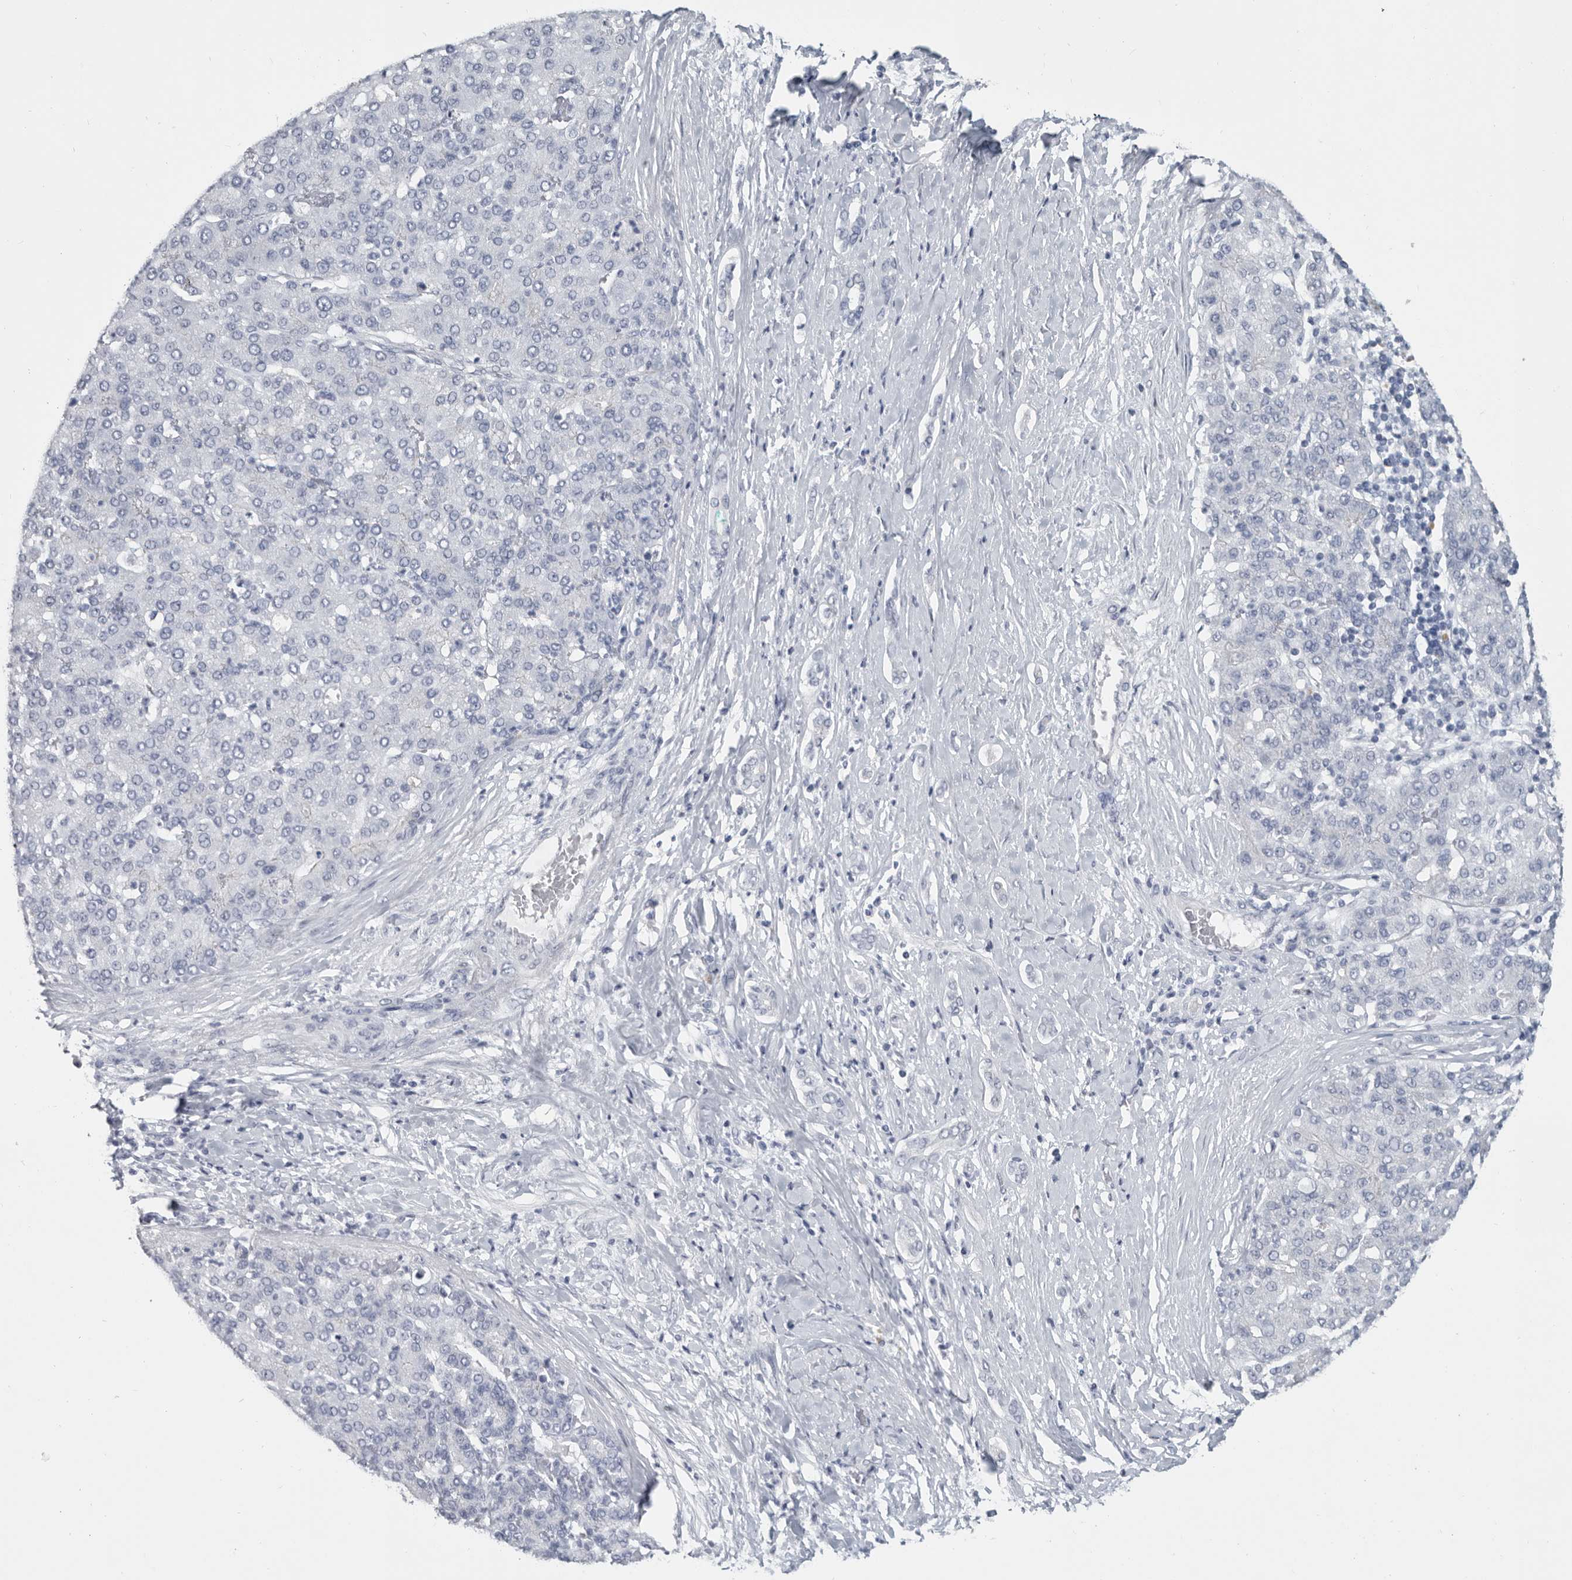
{"staining": {"intensity": "negative", "quantity": "none", "location": "none"}, "tissue": "liver cancer", "cell_type": "Tumor cells", "image_type": "cancer", "snomed": [{"axis": "morphology", "description": "Carcinoma, Hepatocellular, NOS"}, {"axis": "topography", "description": "Liver"}], "caption": "High power microscopy micrograph of an immunohistochemistry micrograph of liver cancer, revealing no significant staining in tumor cells.", "gene": "WRAP73", "patient": {"sex": "male", "age": 65}}